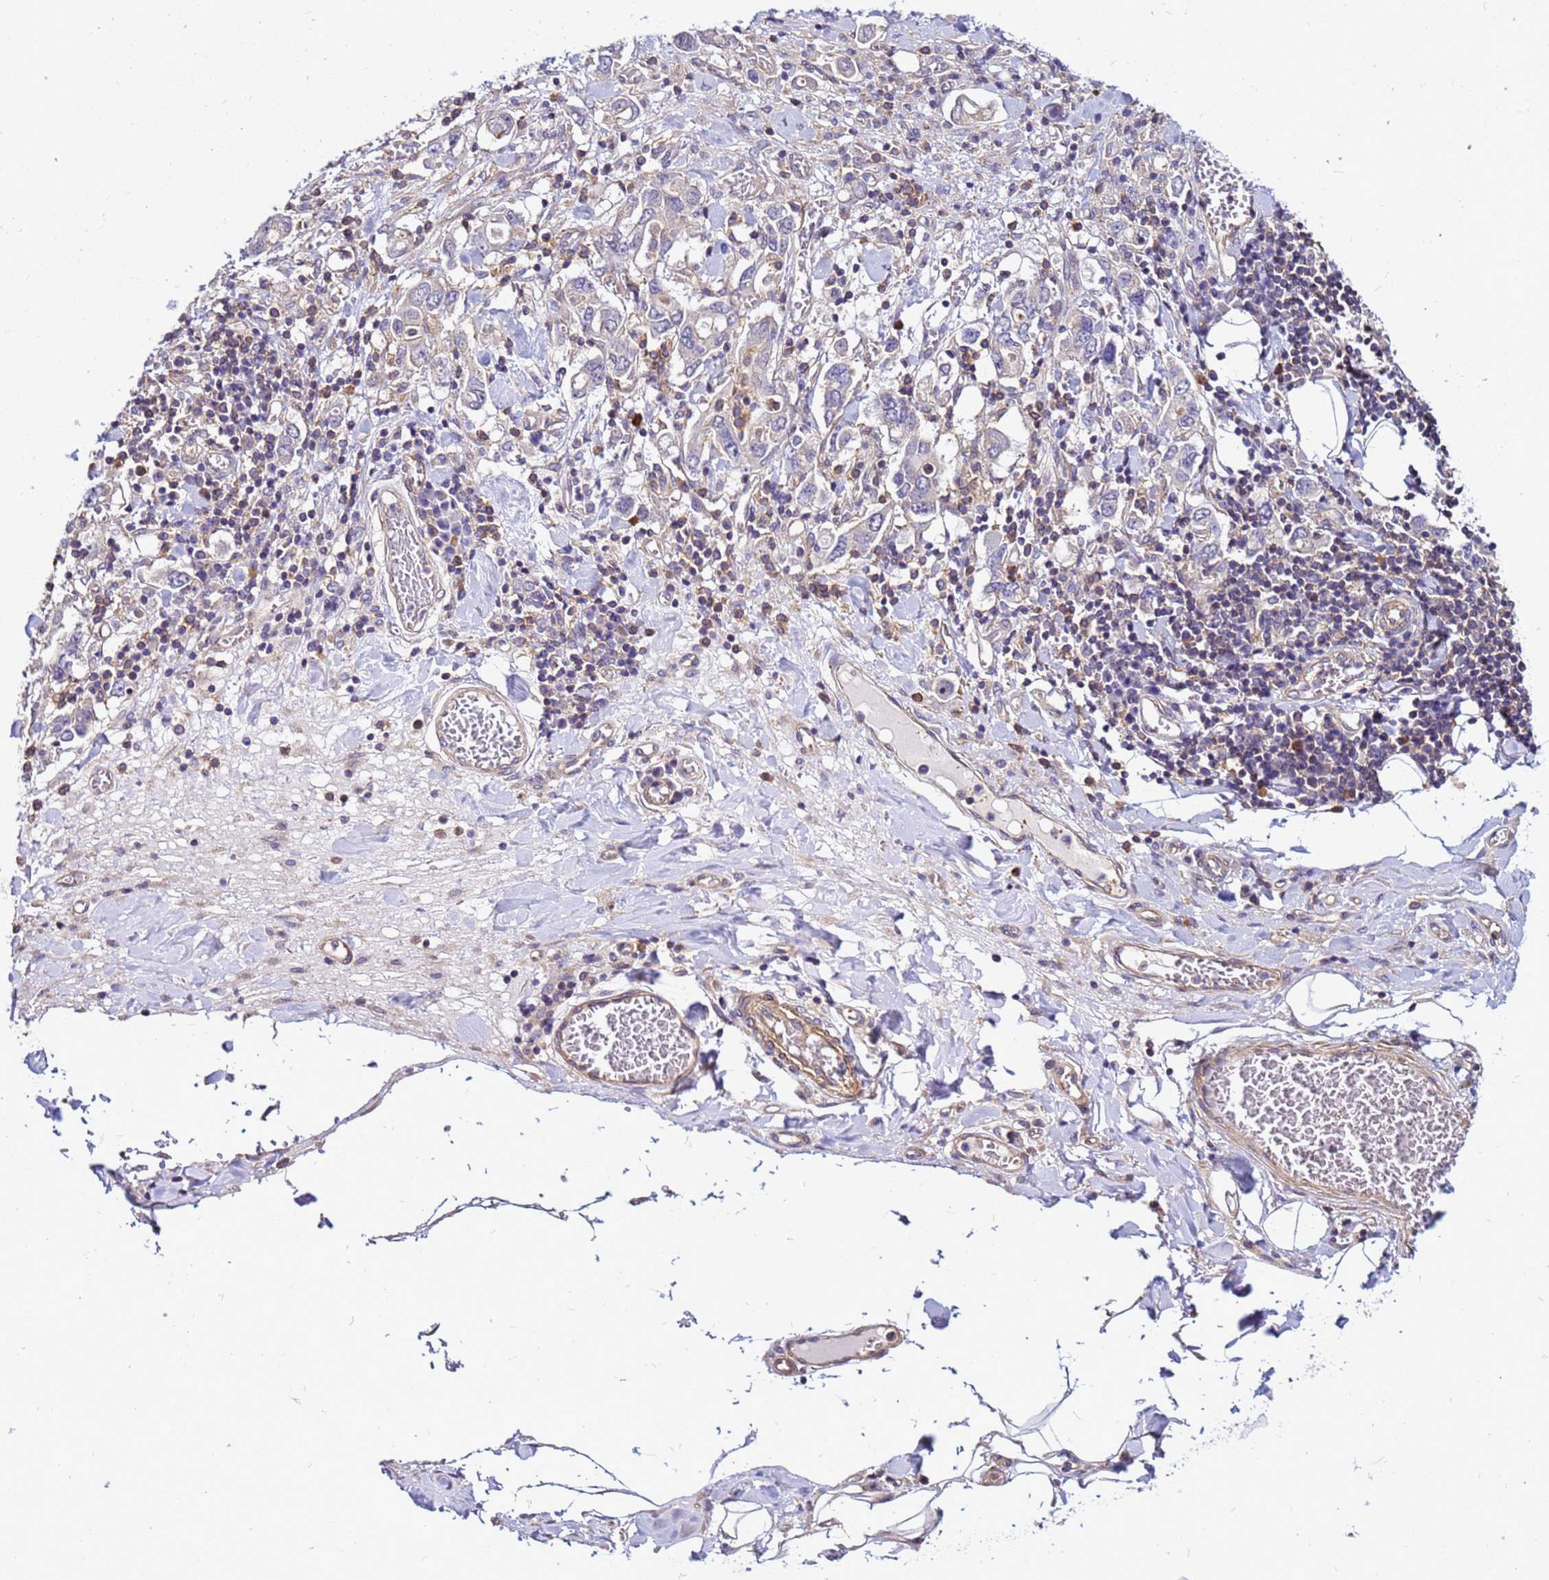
{"staining": {"intensity": "negative", "quantity": "none", "location": "none"}, "tissue": "stomach cancer", "cell_type": "Tumor cells", "image_type": "cancer", "snomed": [{"axis": "morphology", "description": "Adenocarcinoma, NOS"}, {"axis": "topography", "description": "Stomach, upper"}, {"axis": "topography", "description": "Stomach"}], "caption": "Image shows no protein staining in tumor cells of stomach adenocarcinoma tissue. (Brightfield microscopy of DAB (3,3'-diaminobenzidine) immunohistochemistry (IHC) at high magnification).", "gene": "STK38", "patient": {"sex": "male", "age": 62}}